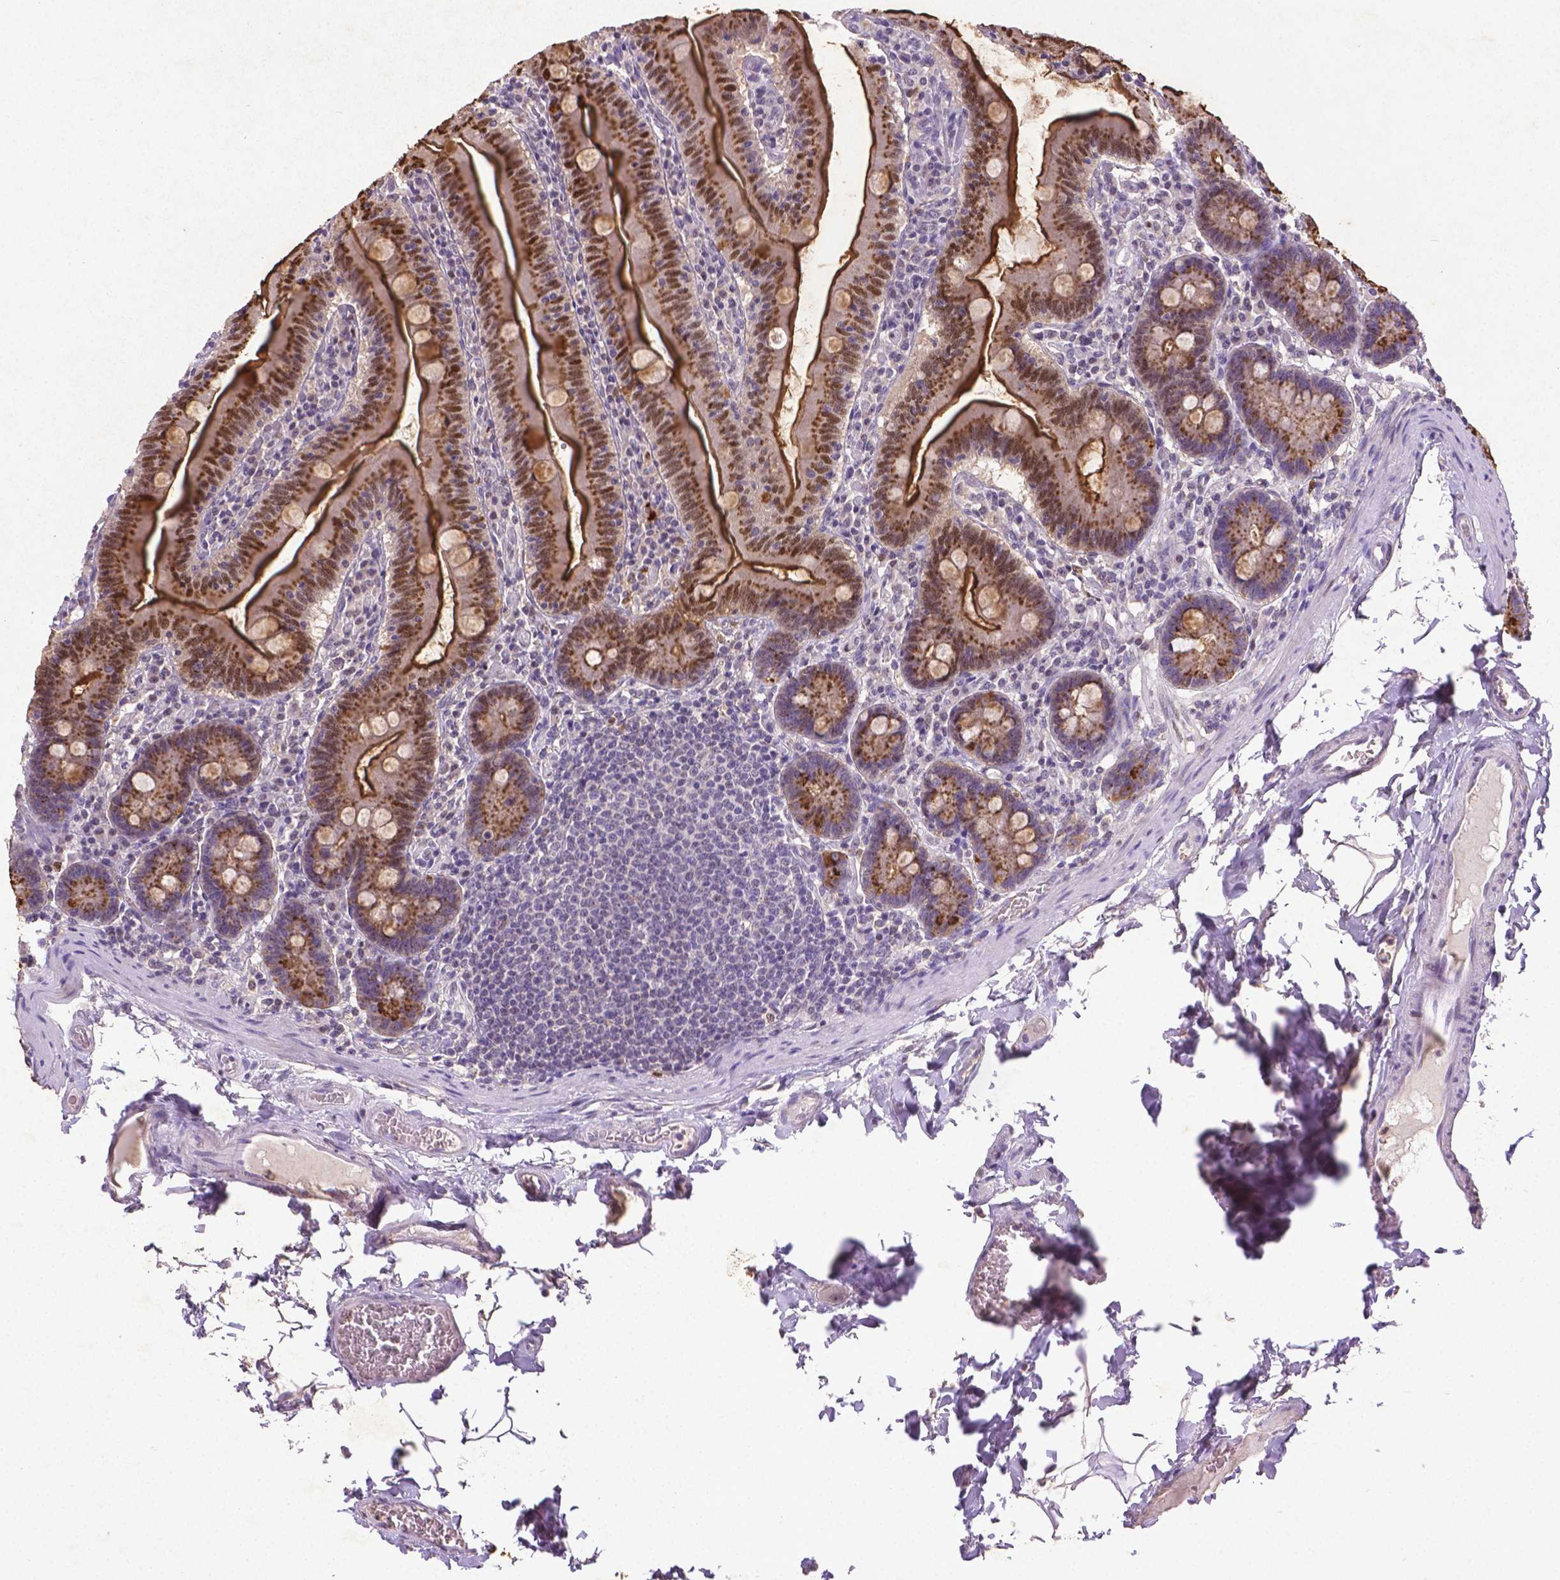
{"staining": {"intensity": "moderate", "quantity": ">75%", "location": "cytoplasmic/membranous,nuclear"}, "tissue": "small intestine", "cell_type": "Glandular cells", "image_type": "normal", "snomed": [{"axis": "morphology", "description": "Normal tissue, NOS"}, {"axis": "topography", "description": "Small intestine"}], "caption": "Normal small intestine demonstrates moderate cytoplasmic/membranous,nuclear staining in approximately >75% of glandular cells (DAB (3,3'-diaminobenzidine) IHC with brightfield microscopy, high magnification)..", "gene": "CDKN1A", "patient": {"sex": "male", "age": 37}}